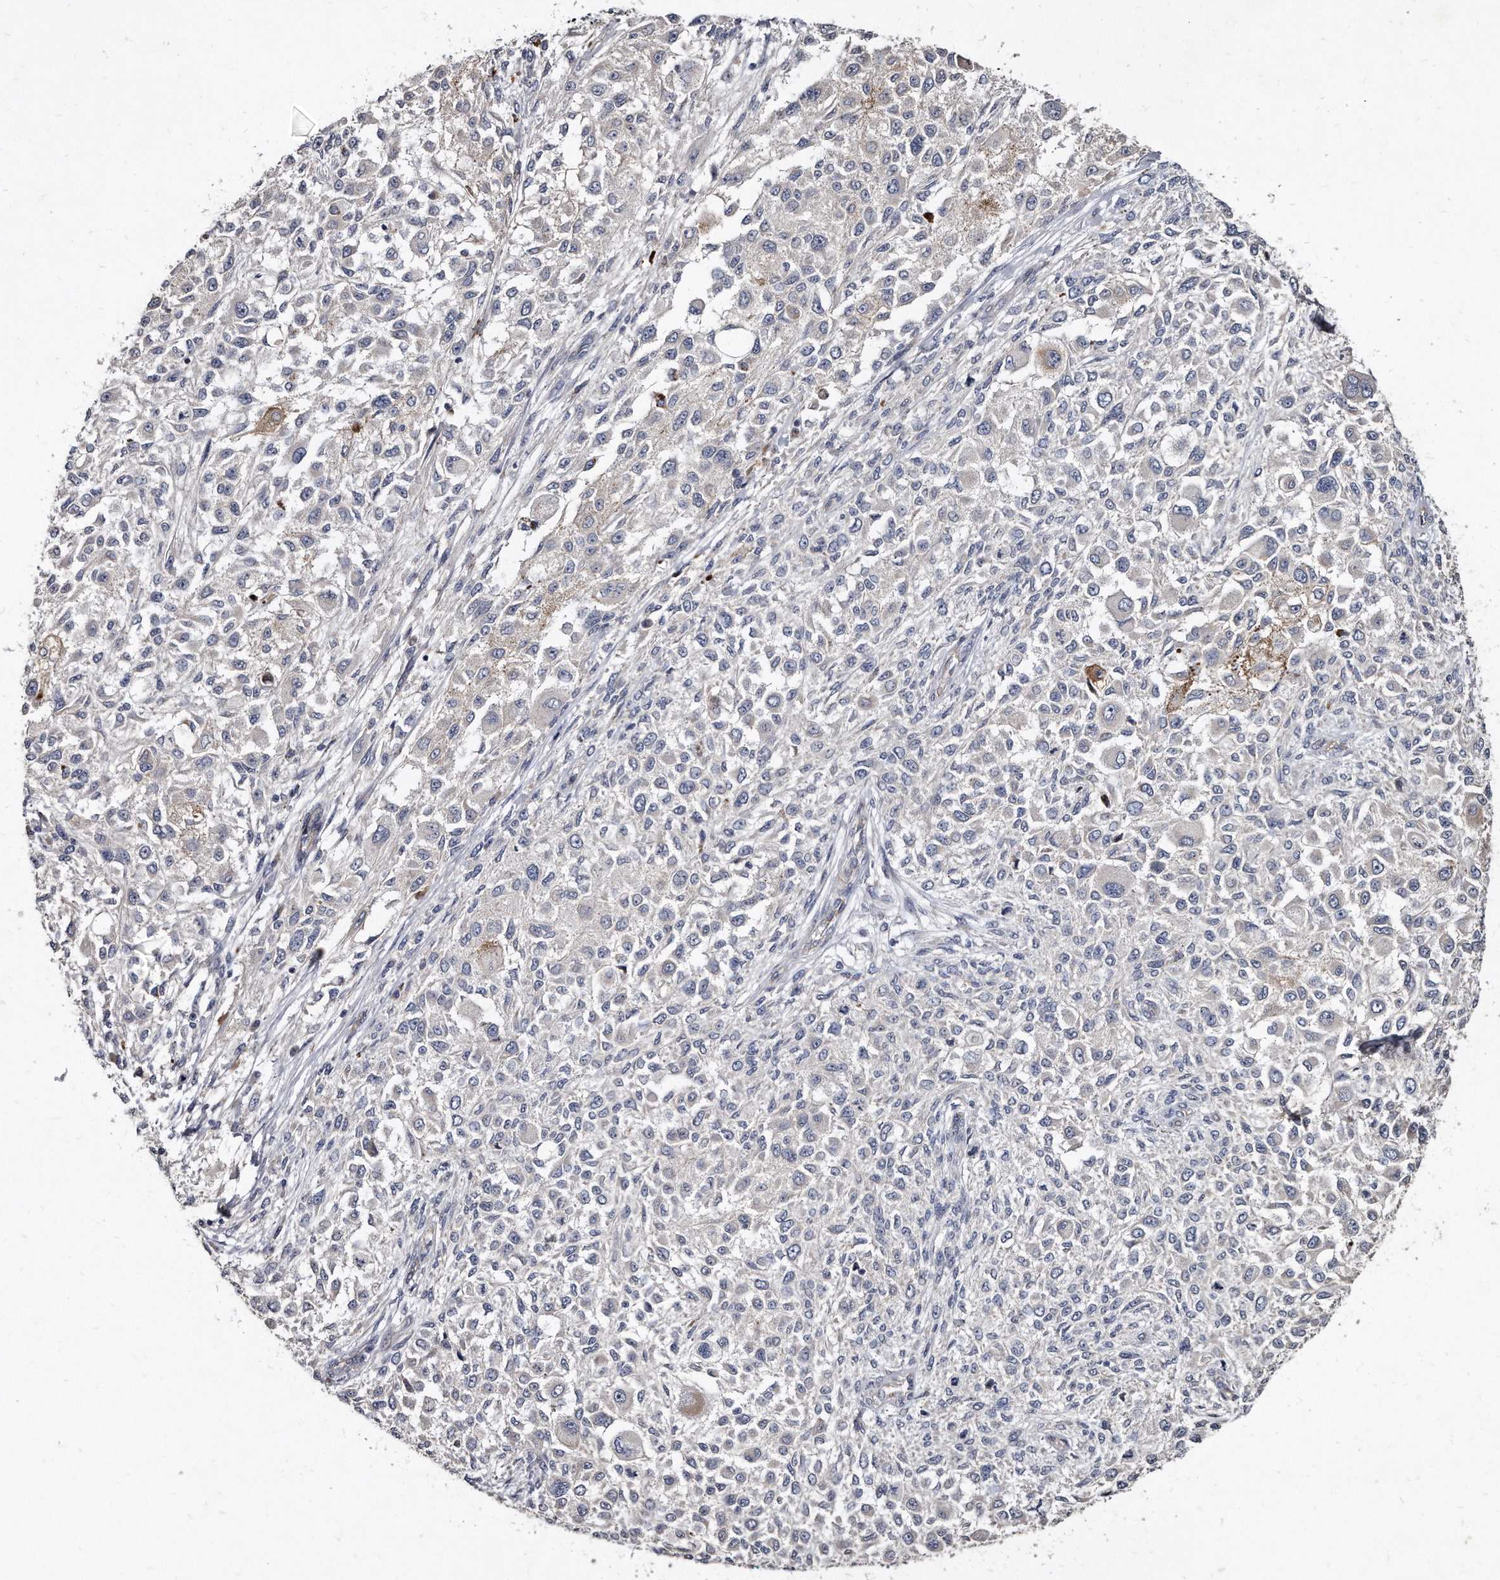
{"staining": {"intensity": "negative", "quantity": "none", "location": "none"}, "tissue": "melanoma", "cell_type": "Tumor cells", "image_type": "cancer", "snomed": [{"axis": "morphology", "description": "Necrosis, NOS"}, {"axis": "morphology", "description": "Malignant melanoma, NOS"}, {"axis": "topography", "description": "Skin"}], "caption": "High magnification brightfield microscopy of malignant melanoma stained with DAB (3,3'-diaminobenzidine) (brown) and counterstained with hematoxylin (blue): tumor cells show no significant positivity.", "gene": "KLHDC3", "patient": {"sex": "female", "age": 87}}